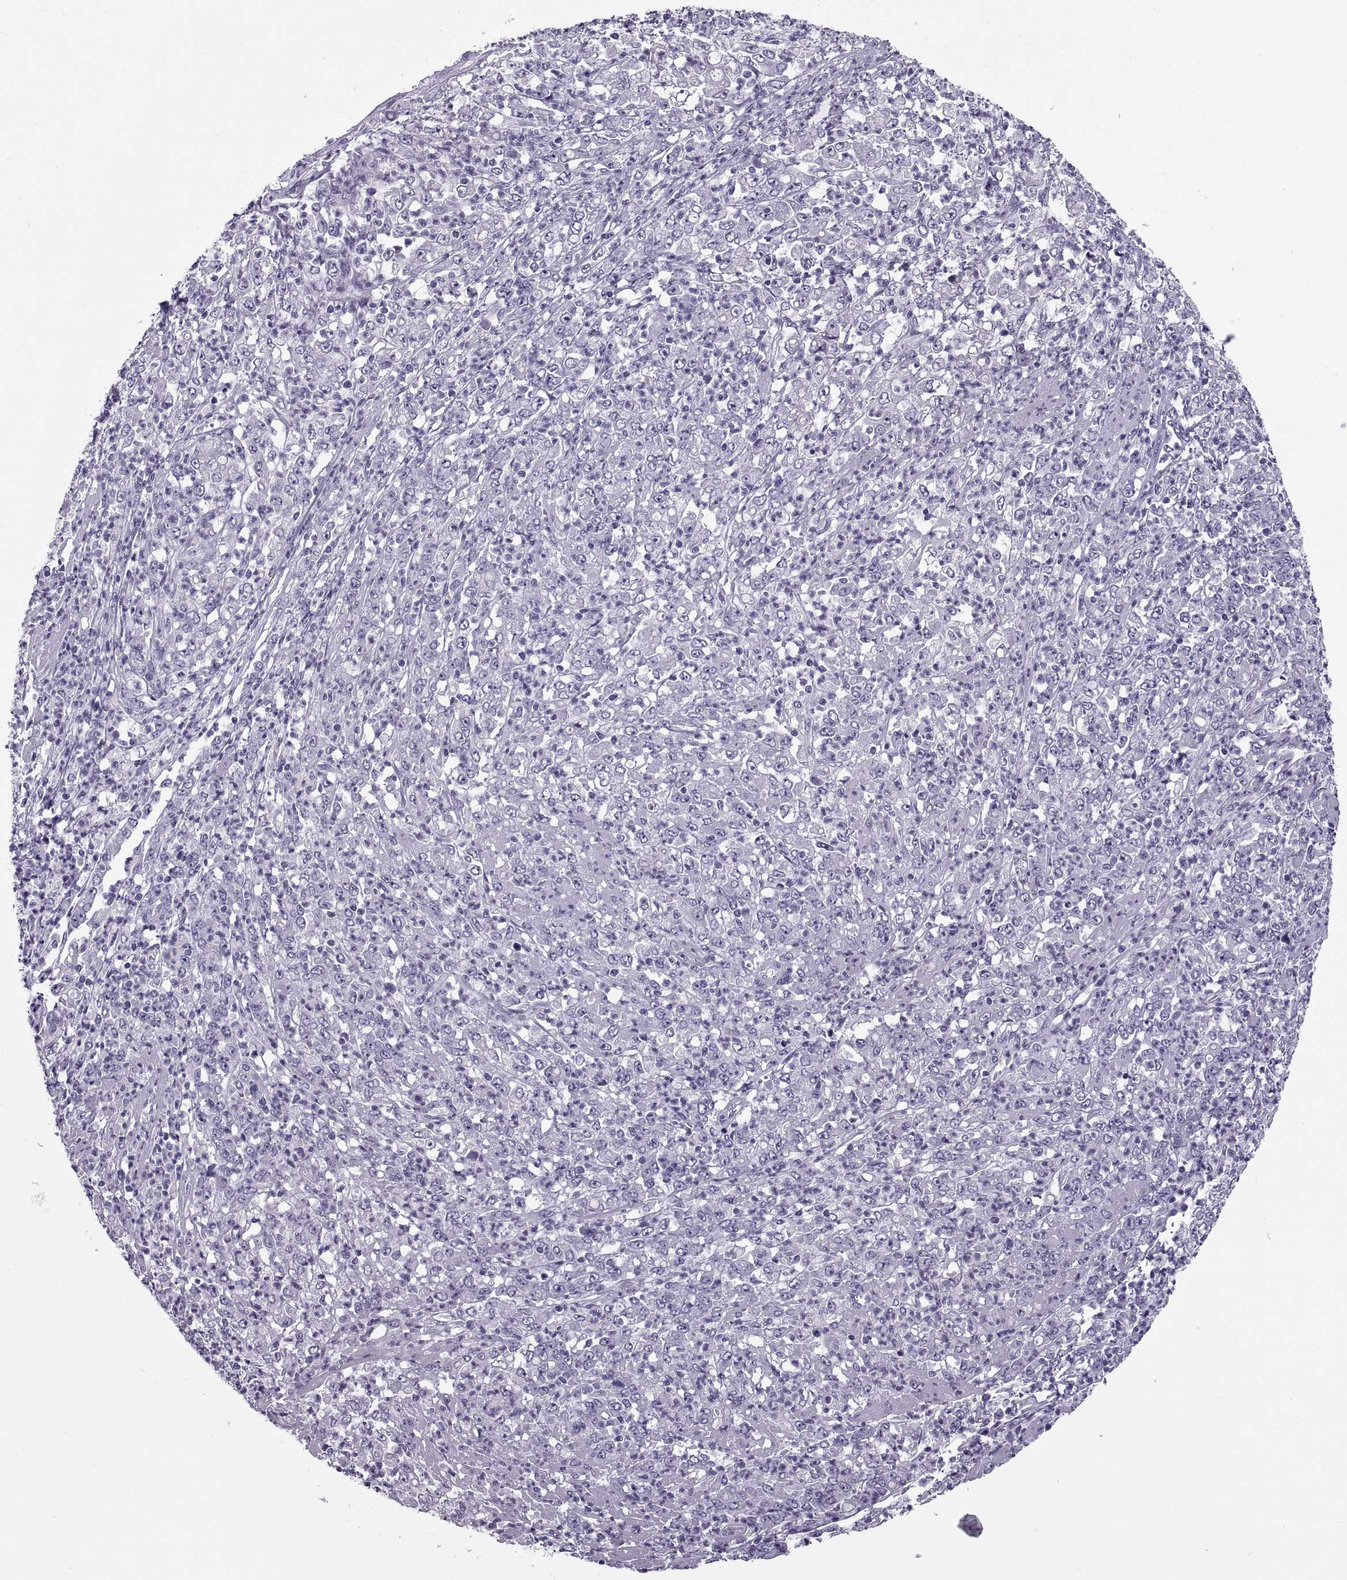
{"staining": {"intensity": "negative", "quantity": "none", "location": "none"}, "tissue": "stomach cancer", "cell_type": "Tumor cells", "image_type": "cancer", "snomed": [{"axis": "morphology", "description": "Adenocarcinoma, NOS"}, {"axis": "topography", "description": "Stomach, lower"}], "caption": "Stomach cancer (adenocarcinoma) was stained to show a protein in brown. There is no significant staining in tumor cells.", "gene": "RLBP1", "patient": {"sex": "female", "age": 71}}